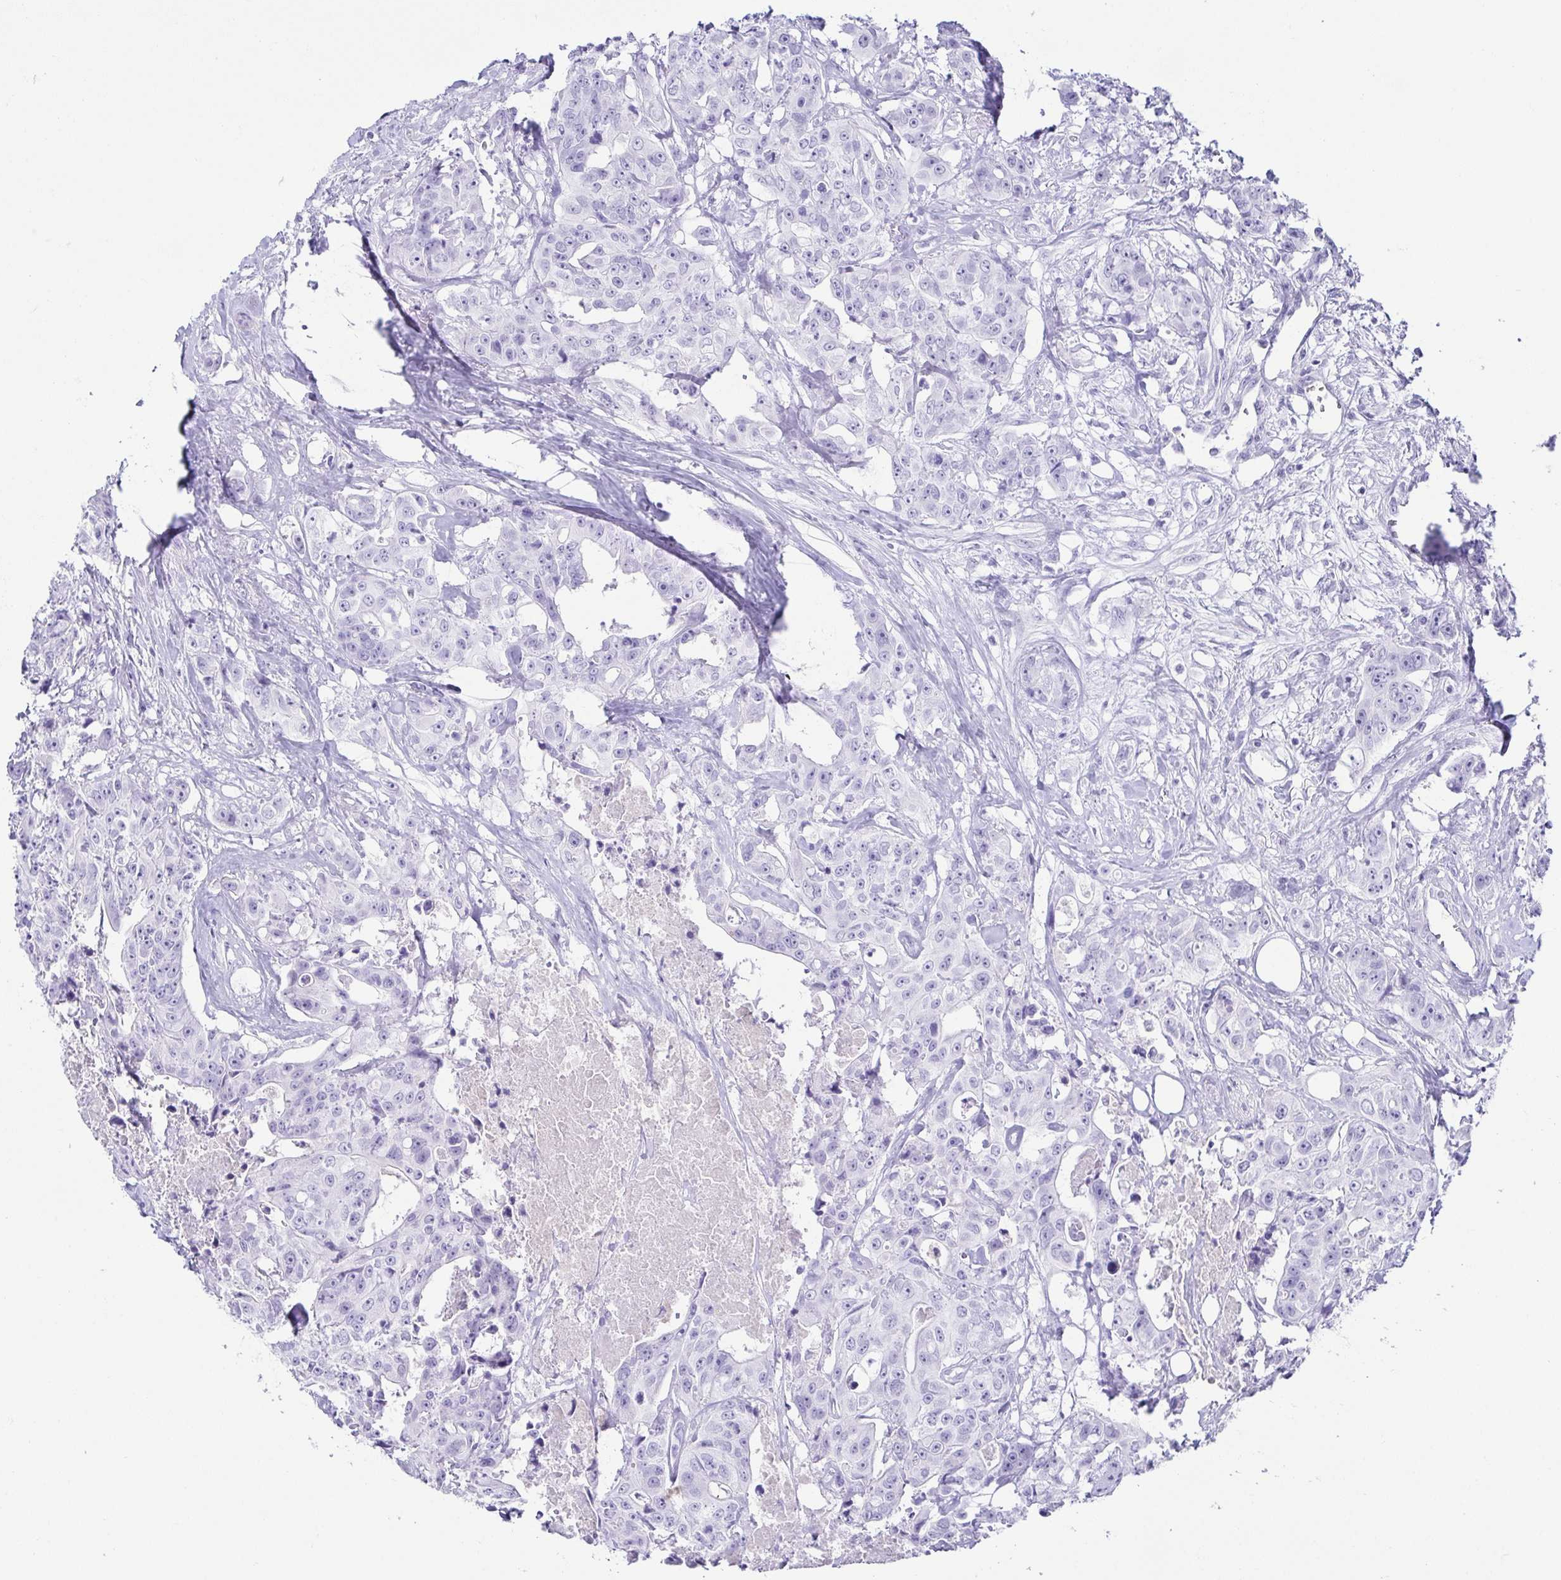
{"staining": {"intensity": "negative", "quantity": "none", "location": "none"}, "tissue": "colorectal cancer", "cell_type": "Tumor cells", "image_type": "cancer", "snomed": [{"axis": "morphology", "description": "Adenocarcinoma, NOS"}, {"axis": "topography", "description": "Rectum"}], "caption": "An image of human adenocarcinoma (colorectal) is negative for staining in tumor cells. (IHC, brightfield microscopy, high magnification).", "gene": "CD164L2", "patient": {"sex": "female", "age": 62}}